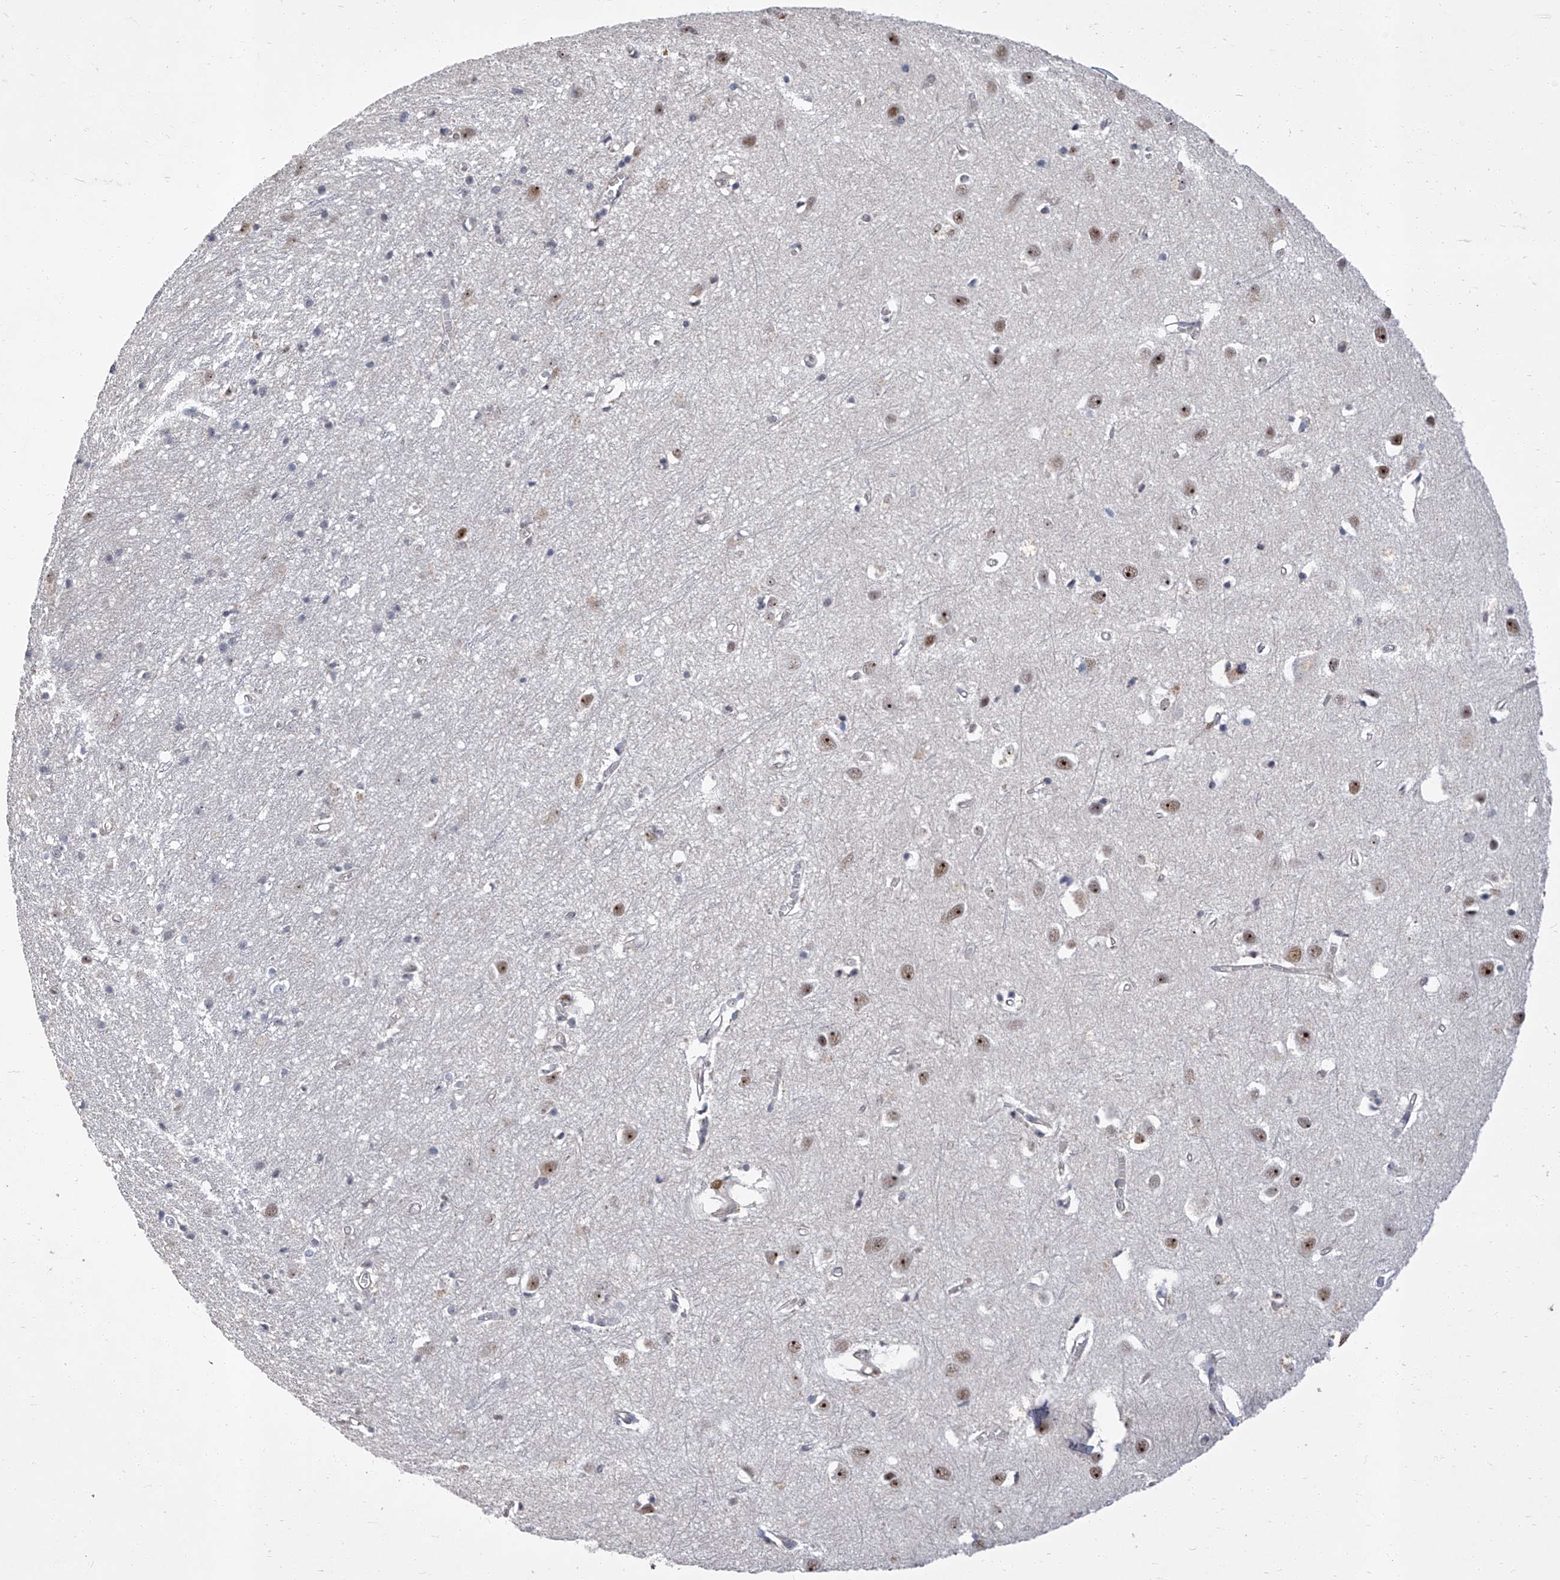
{"staining": {"intensity": "negative", "quantity": "none", "location": "none"}, "tissue": "cerebral cortex", "cell_type": "Endothelial cells", "image_type": "normal", "snomed": [{"axis": "morphology", "description": "Normal tissue, NOS"}, {"axis": "topography", "description": "Cerebral cortex"}], "caption": "High magnification brightfield microscopy of benign cerebral cortex stained with DAB (3,3'-diaminobenzidine) (brown) and counterstained with hematoxylin (blue): endothelial cells show no significant staining. Brightfield microscopy of IHC stained with DAB (3,3'-diaminobenzidine) (brown) and hematoxylin (blue), captured at high magnification.", "gene": "CMTR1", "patient": {"sex": "female", "age": 64}}